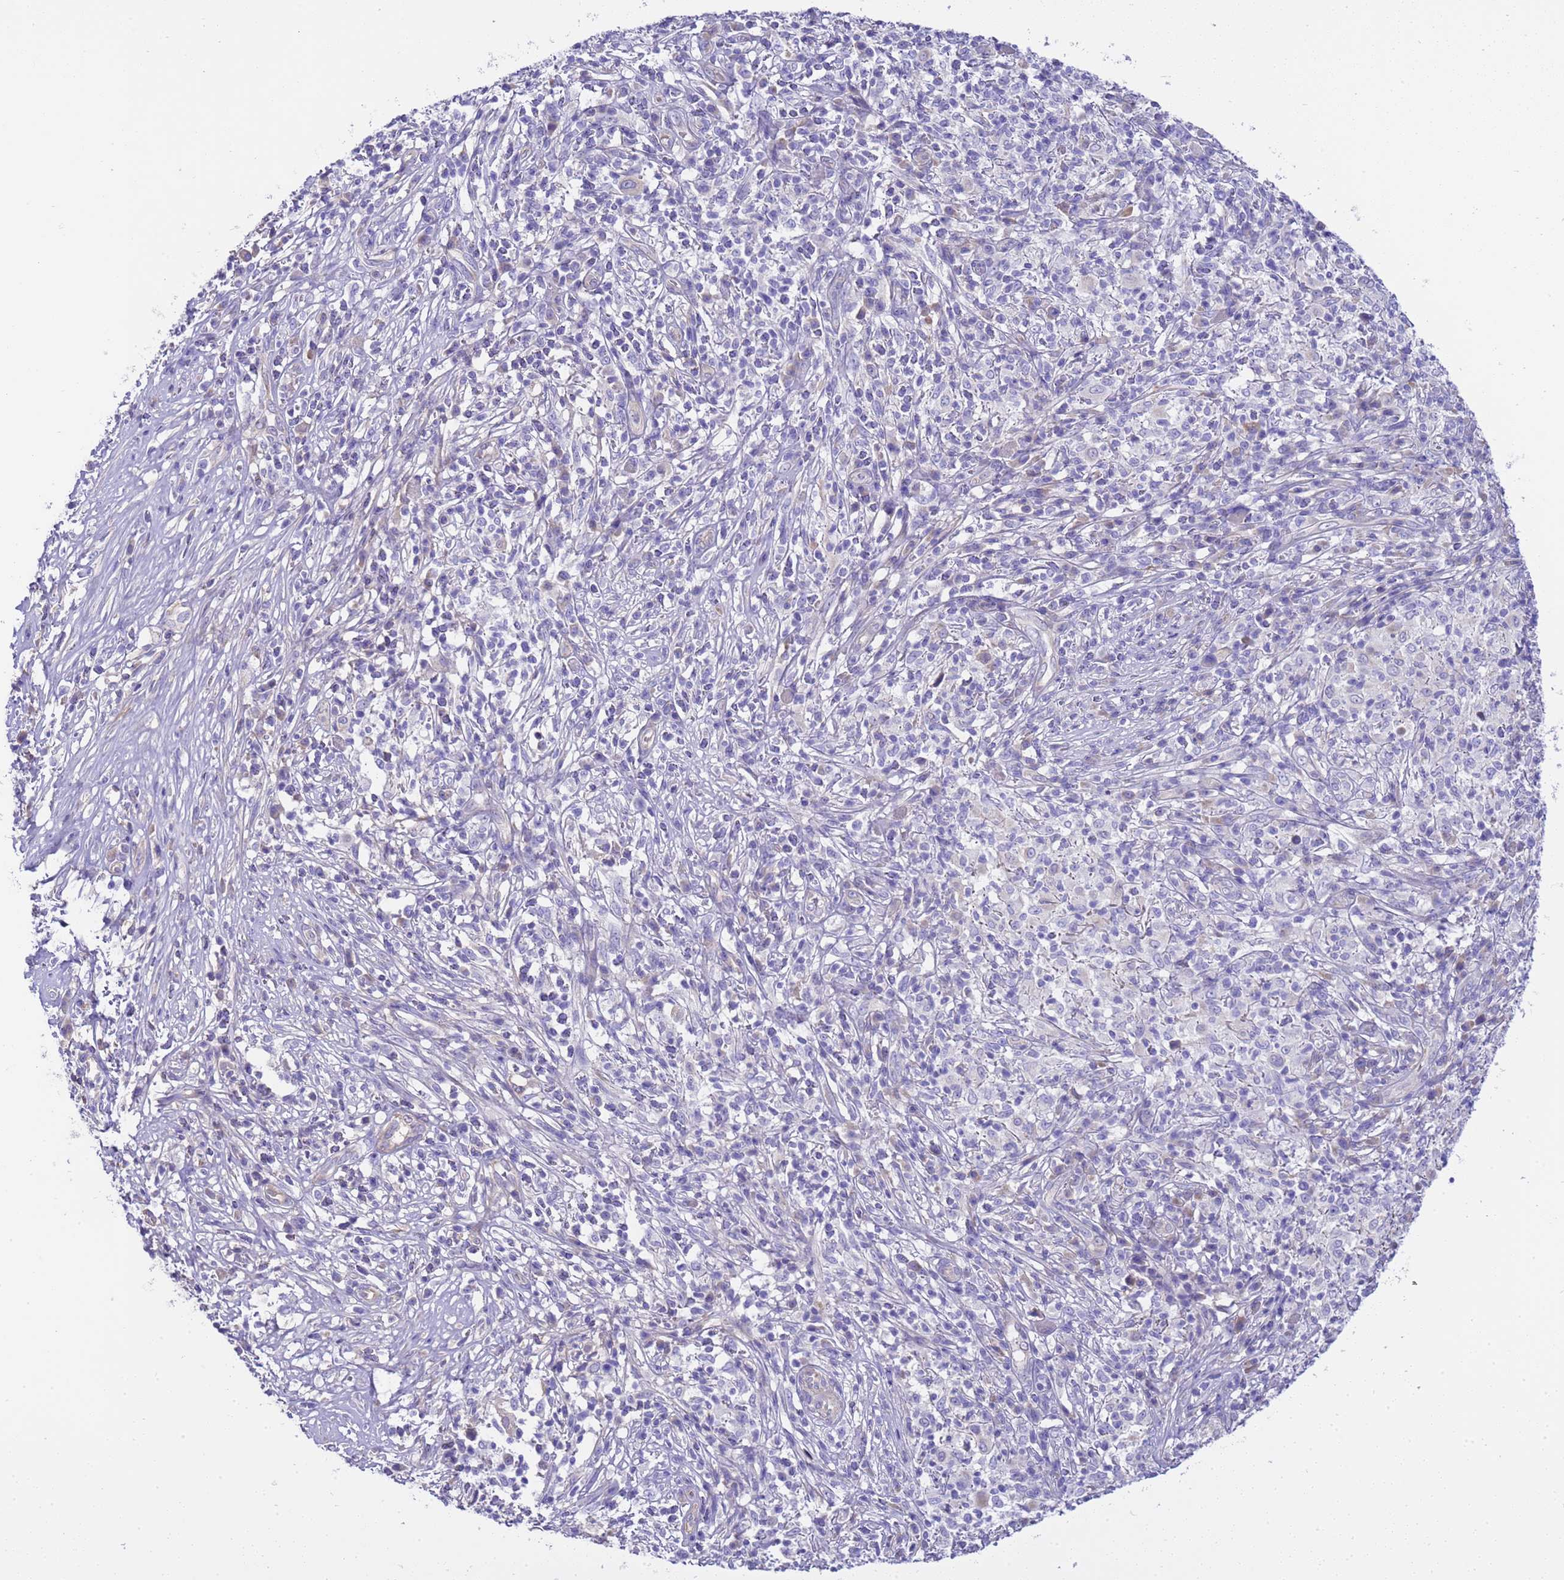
{"staining": {"intensity": "negative", "quantity": "none", "location": "none"}, "tissue": "melanoma", "cell_type": "Tumor cells", "image_type": "cancer", "snomed": [{"axis": "morphology", "description": "Malignant melanoma, NOS"}, {"axis": "topography", "description": "Skin"}], "caption": "Melanoma was stained to show a protein in brown. There is no significant staining in tumor cells.", "gene": "RIPPLY2", "patient": {"sex": "male", "age": 66}}